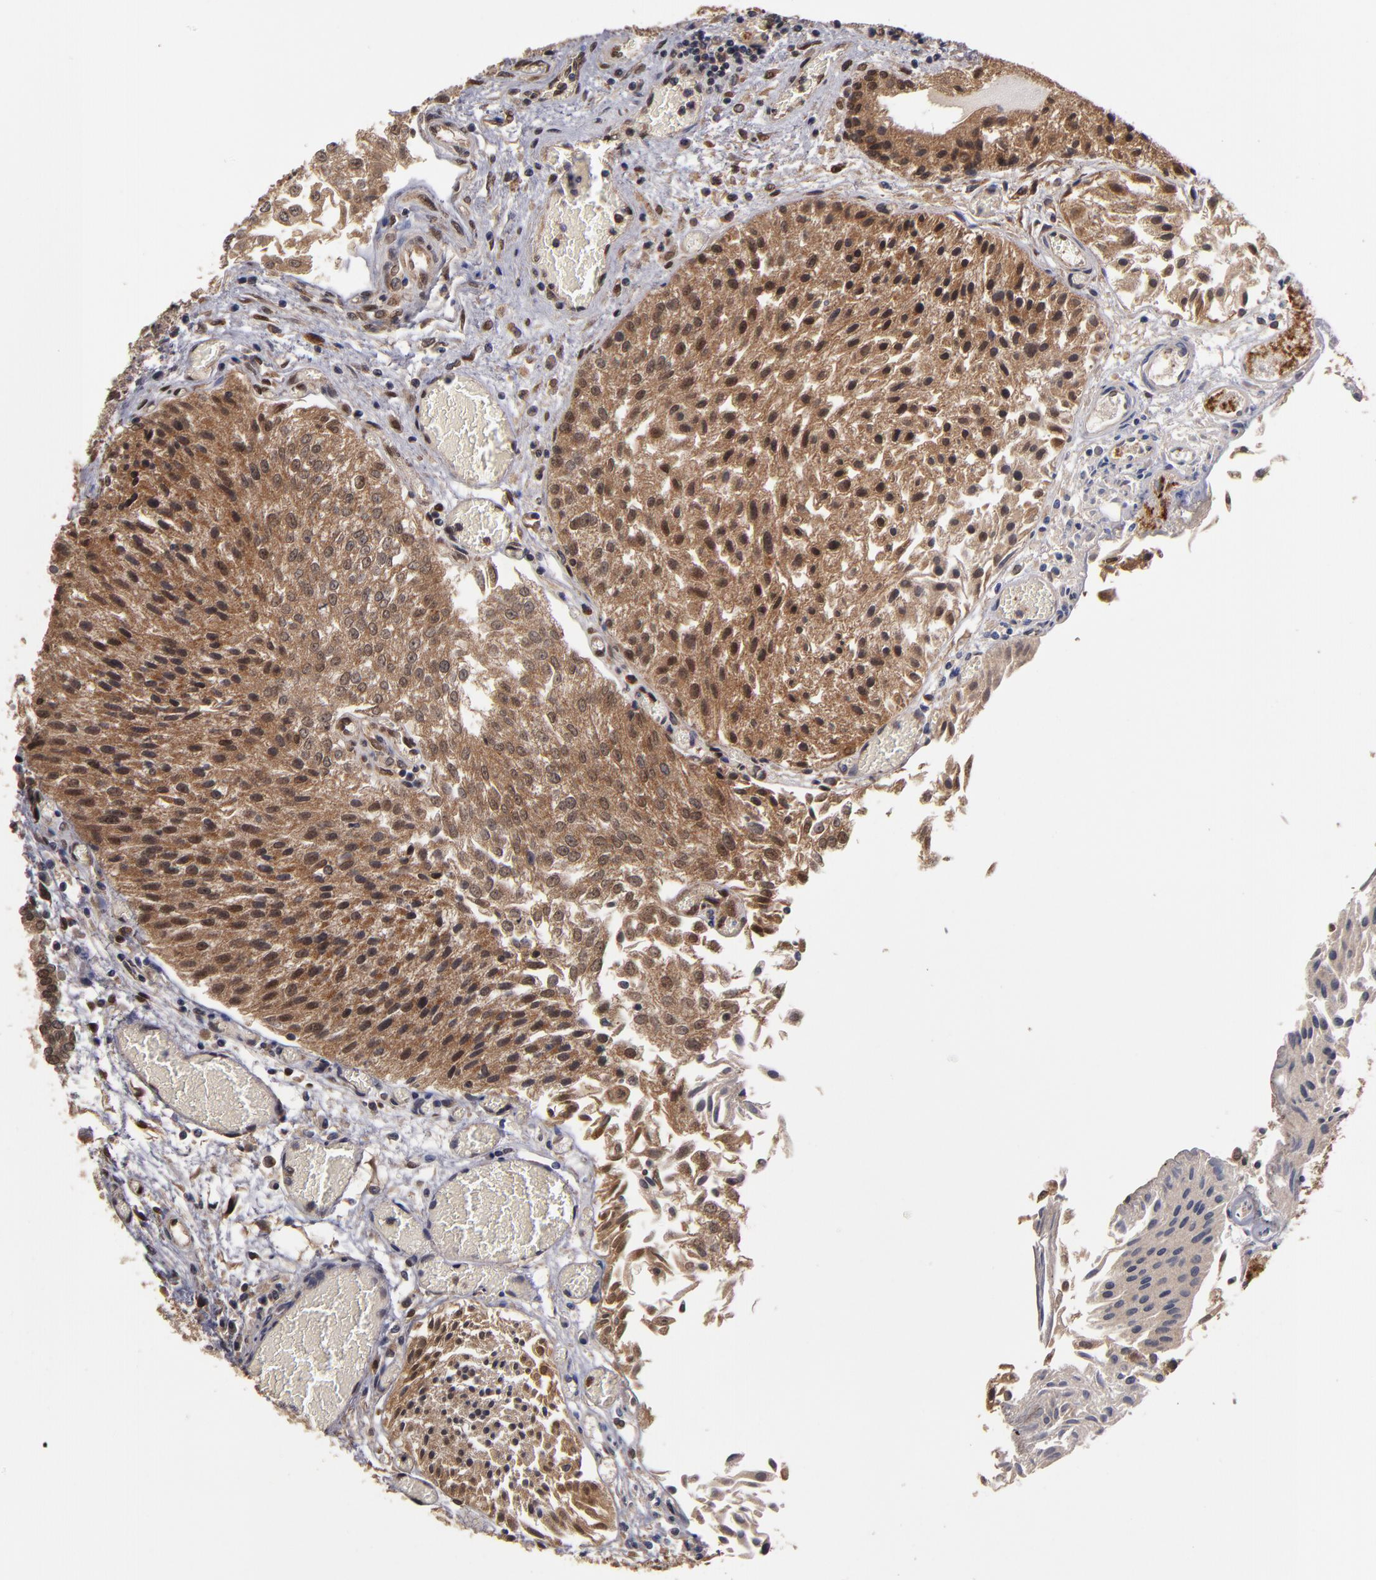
{"staining": {"intensity": "moderate", "quantity": ">75%", "location": "cytoplasmic/membranous"}, "tissue": "urothelial cancer", "cell_type": "Tumor cells", "image_type": "cancer", "snomed": [{"axis": "morphology", "description": "Urothelial carcinoma, Low grade"}, {"axis": "topography", "description": "Urinary bladder"}], "caption": "Urothelial cancer tissue displays moderate cytoplasmic/membranous positivity in approximately >75% of tumor cells, visualized by immunohistochemistry. (IHC, brightfield microscopy, high magnification).", "gene": "CUL5", "patient": {"sex": "male", "age": 86}}